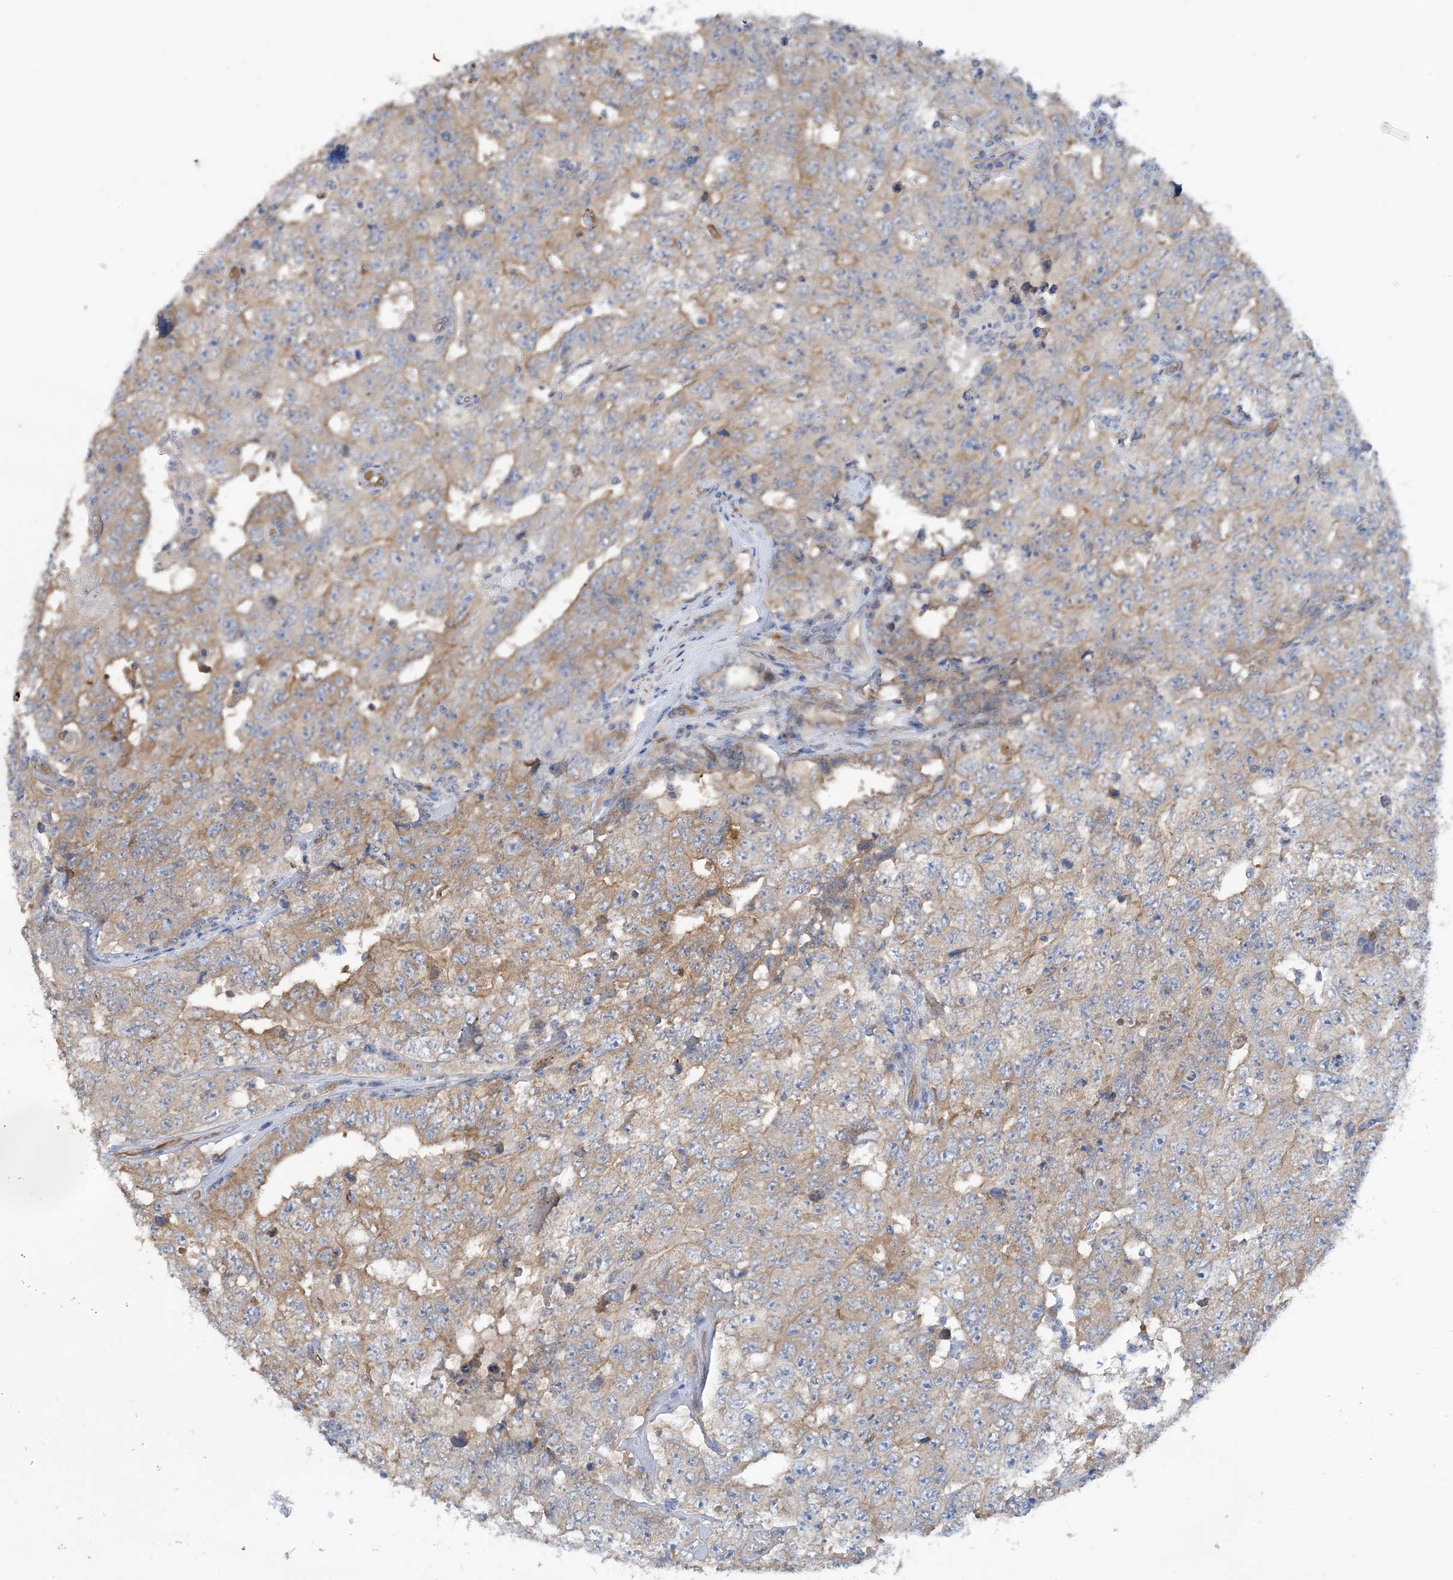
{"staining": {"intensity": "weak", "quantity": "25%-75%", "location": "cytoplasmic/membranous"}, "tissue": "testis cancer", "cell_type": "Tumor cells", "image_type": "cancer", "snomed": [{"axis": "morphology", "description": "Carcinoma, Embryonal, NOS"}, {"axis": "topography", "description": "Testis"}], "caption": "Protein staining reveals weak cytoplasmic/membranous positivity in about 25%-75% of tumor cells in testis cancer (embryonal carcinoma).", "gene": "EIF2A", "patient": {"sex": "male", "age": 26}}